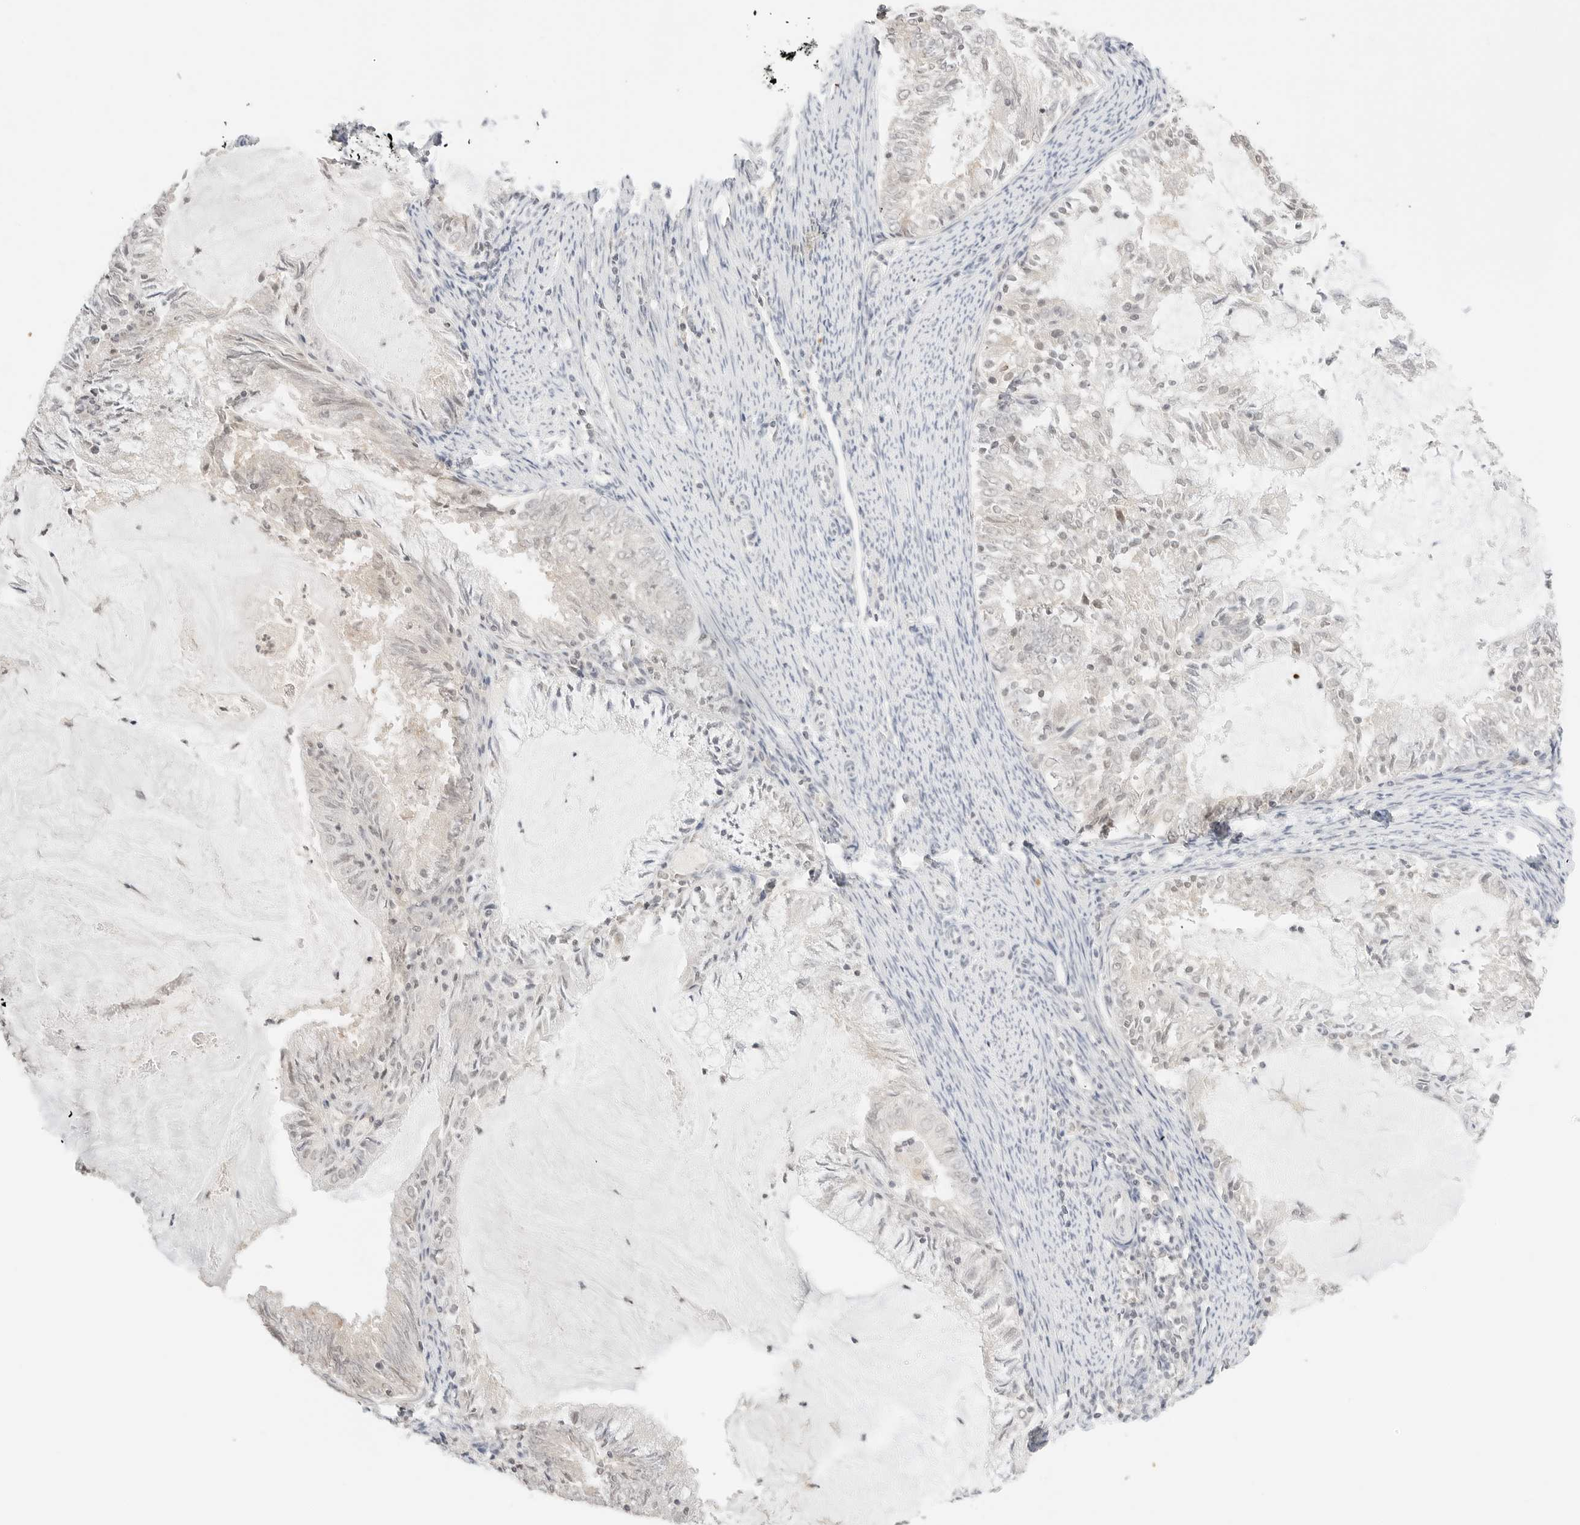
{"staining": {"intensity": "negative", "quantity": "none", "location": "none"}, "tissue": "endometrial cancer", "cell_type": "Tumor cells", "image_type": "cancer", "snomed": [{"axis": "morphology", "description": "Adenocarcinoma, NOS"}, {"axis": "topography", "description": "Endometrium"}], "caption": "The histopathology image displays no significant expression in tumor cells of endometrial cancer.", "gene": "RPS6KL1", "patient": {"sex": "female", "age": 57}}